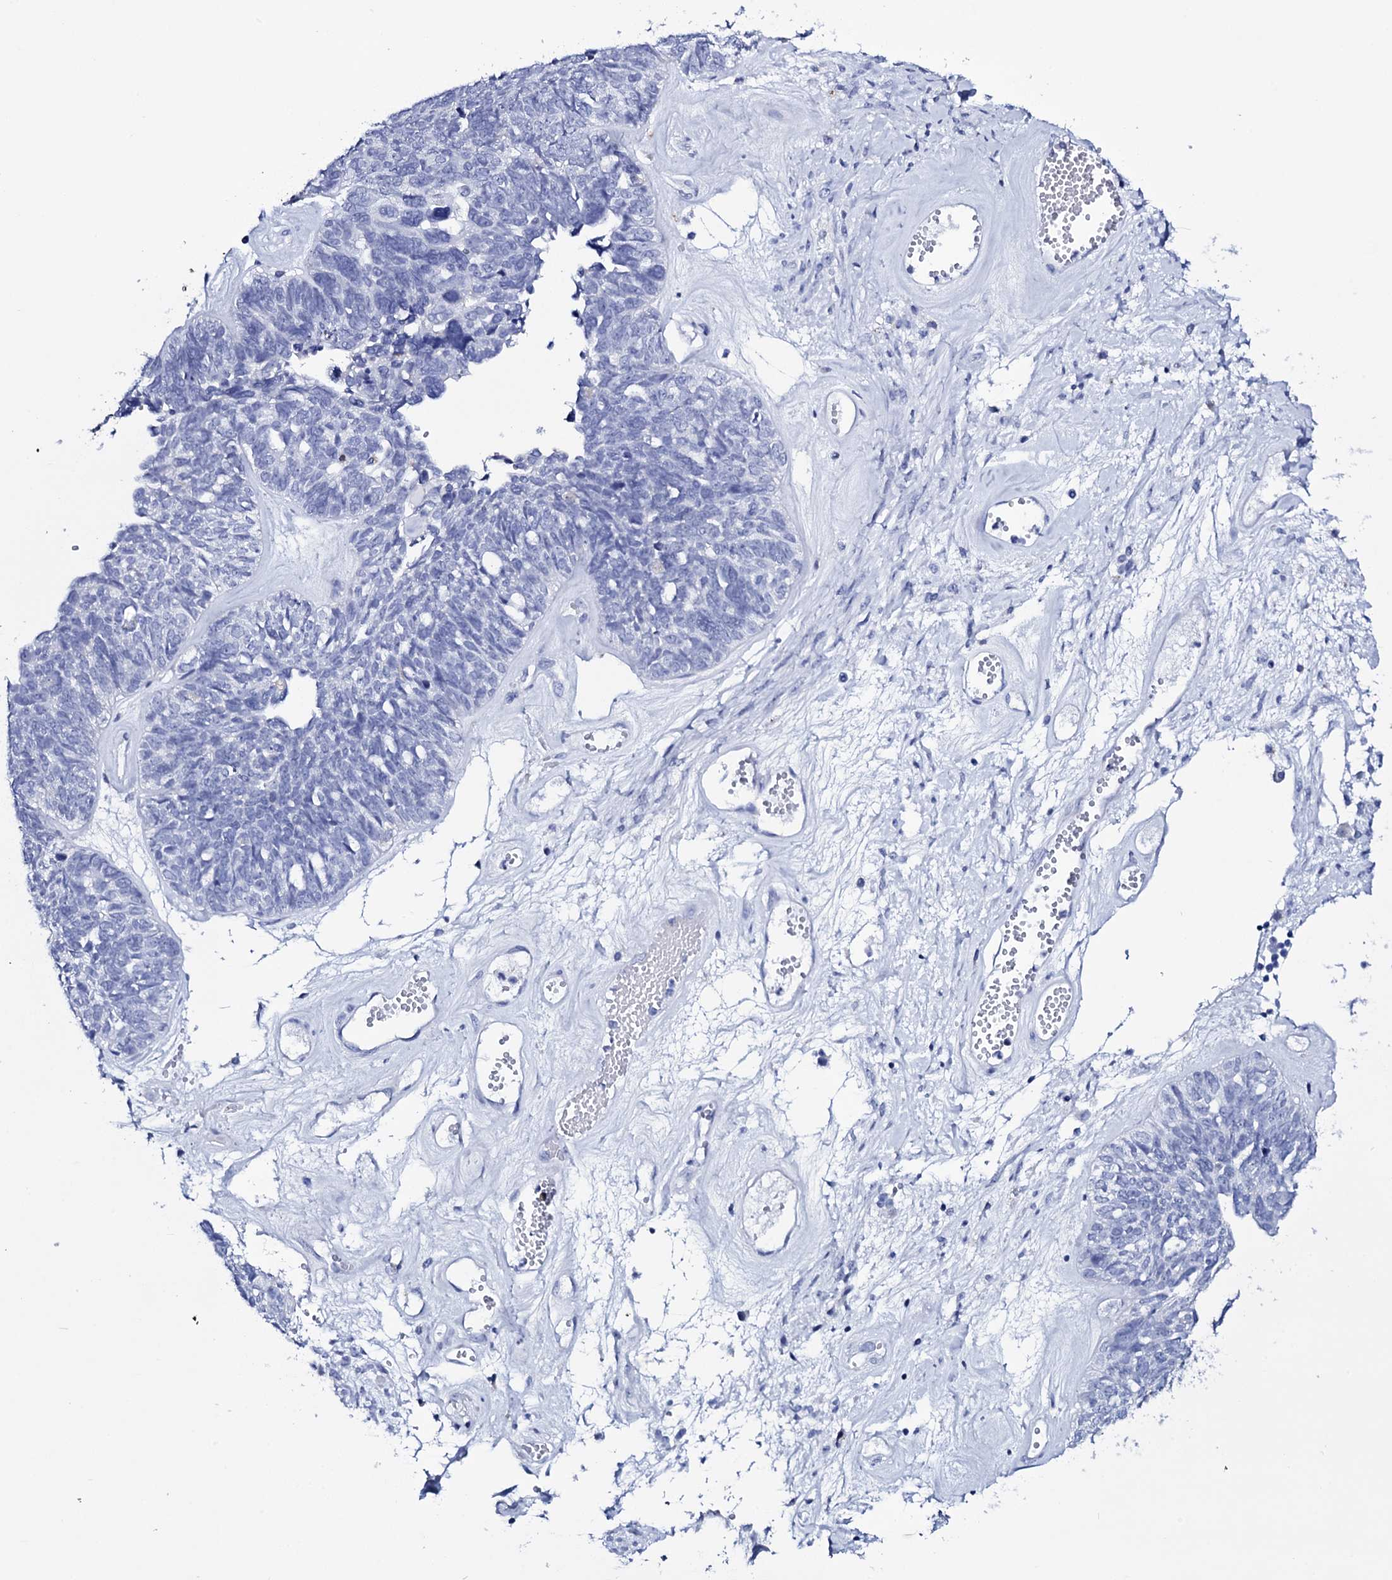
{"staining": {"intensity": "negative", "quantity": "none", "location": "none"}, "tissue": "ovarian cancer", "cell_type": "Tumor cells", "image_type": "cancer", "snomed": [{"axis": "morphology", "description": "Cystadenocarcinoma, serous, NOS"}, {"axis": "topography", "description": "Ovary"}], "caption": "This image is of ovarian serous cystadenocarcinoma stained with IHC to label a protein in brown with the nuclei are counter-stained blue. There is no expression in tumor cells. (DAB immunohistochemistry (IHC), high magnification).", "gene": "ITPRID2", "patient": {"sex": "female", "age": 79}}